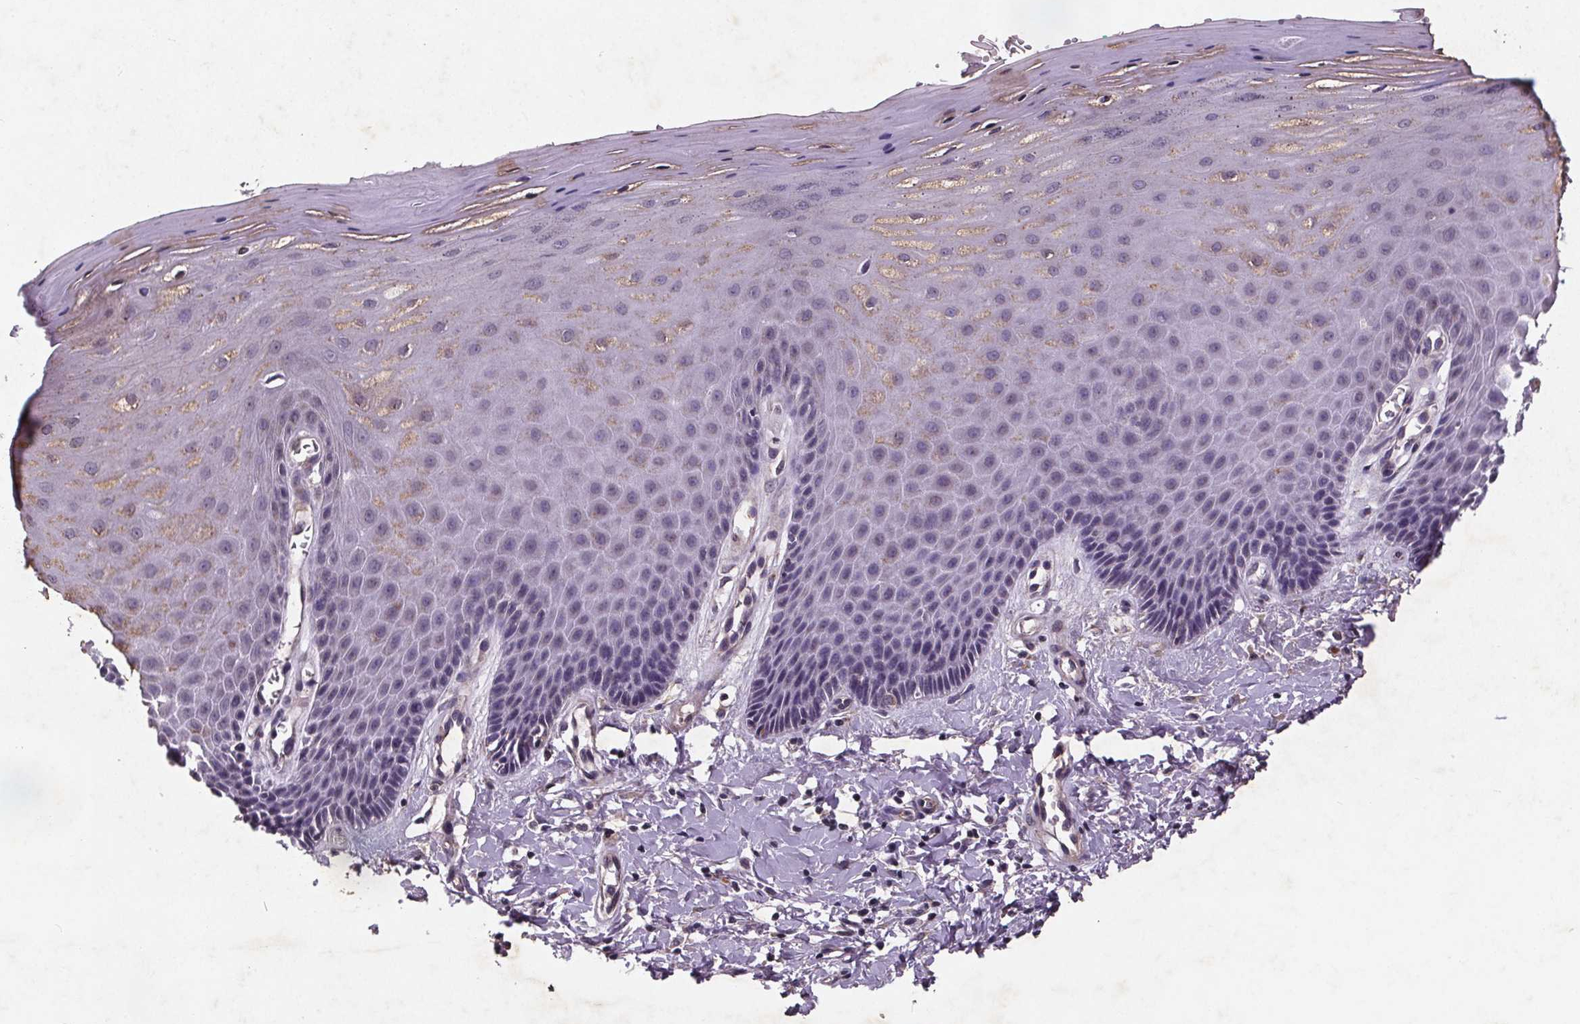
{"staining": {"intensity": "weak", "quantity": "<25%", "location": "cytoplasmic/membranous"}, "tissue": "vagina", "cell_type": "Squamous epithelial cells", "image_type": "normal", "snomed": [{"axis": "morphology", "description": "Normal tissue, NOS"}, {"axis": "topography", "description": "Vagina"}], "caption": "IHC image of normal vagina: human vagina stained with DAB shows no significant protein positivity in squamous epithelial cells.", "gene": "STRN3", "patient": {"sex": "female", "age": 83}}